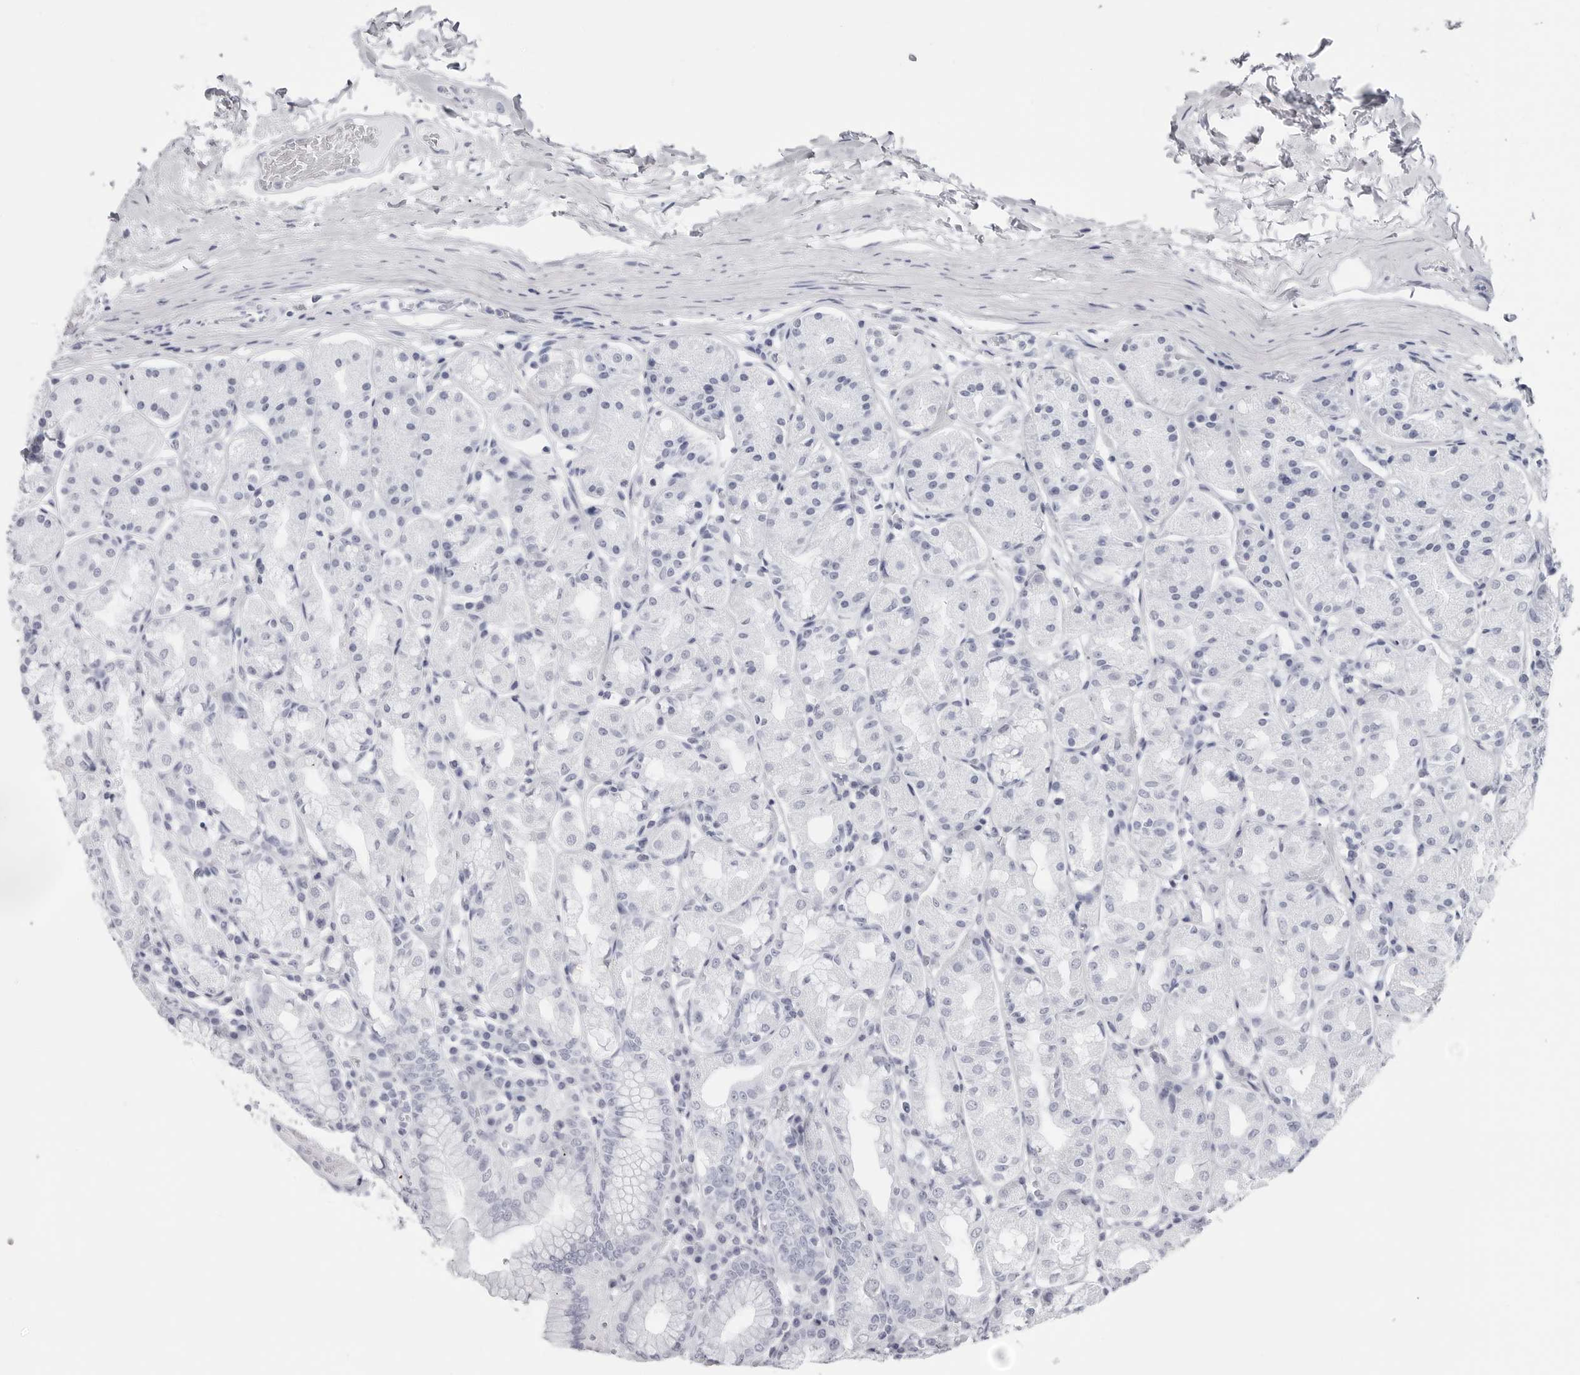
{"staining": {"intensity": "negative", "quantity": "none", "location": "none"}, "tissue": "stomach", "cell_type": "Glandular cells", "image_type": "normal", "snomed": [{"axis": "morphology", "description": "Normal tissue, NOS"}, {"axis": "topography", "description": "Stomach"}, {"axis": "topography", "description": "Stomach, lower"}], "caption": "This is an immunohistochemistry histopathology image of unremarkable stomach. There is no expression in glandular cells.", "gene": "CST2", "patient": {"sex": "female", "age": 56}}